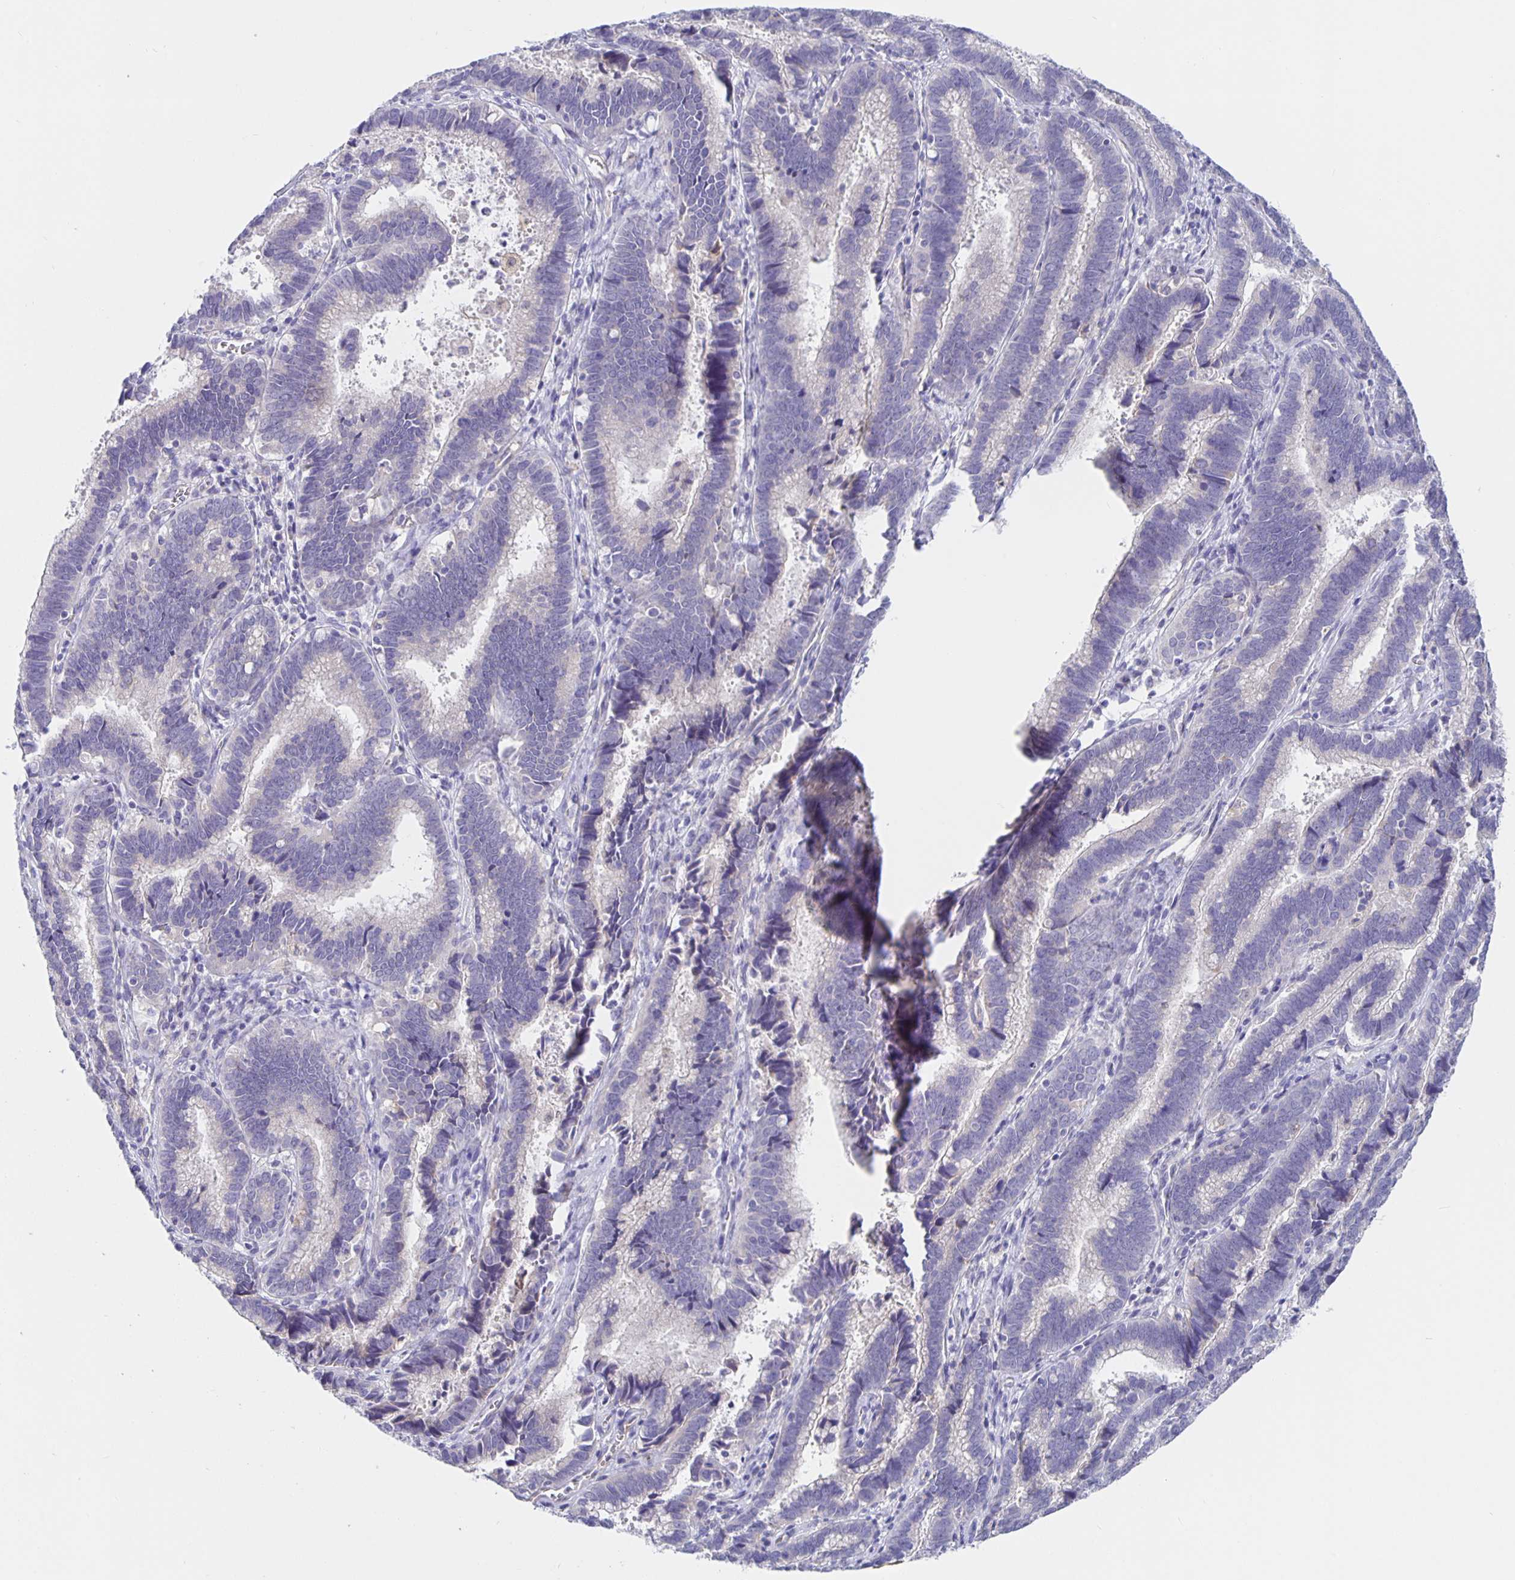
{"staining": {"intensity": "negative", "quantity": "none", "location": "none"}, "tissue": "cervical cancer", "cell_type": "Tumor cells", "image_type": "cancer", "snomed": [{"axis": "morphology", "description": "Adenocarcinoma, NOS"}, {"axis": "topography", "description": "Cervix"}], "caption": "There is no significant positivity in tumor cells of cervical cancer.", "gene": "CFAP74", "patient": {"sex": "female", "age": 61}}